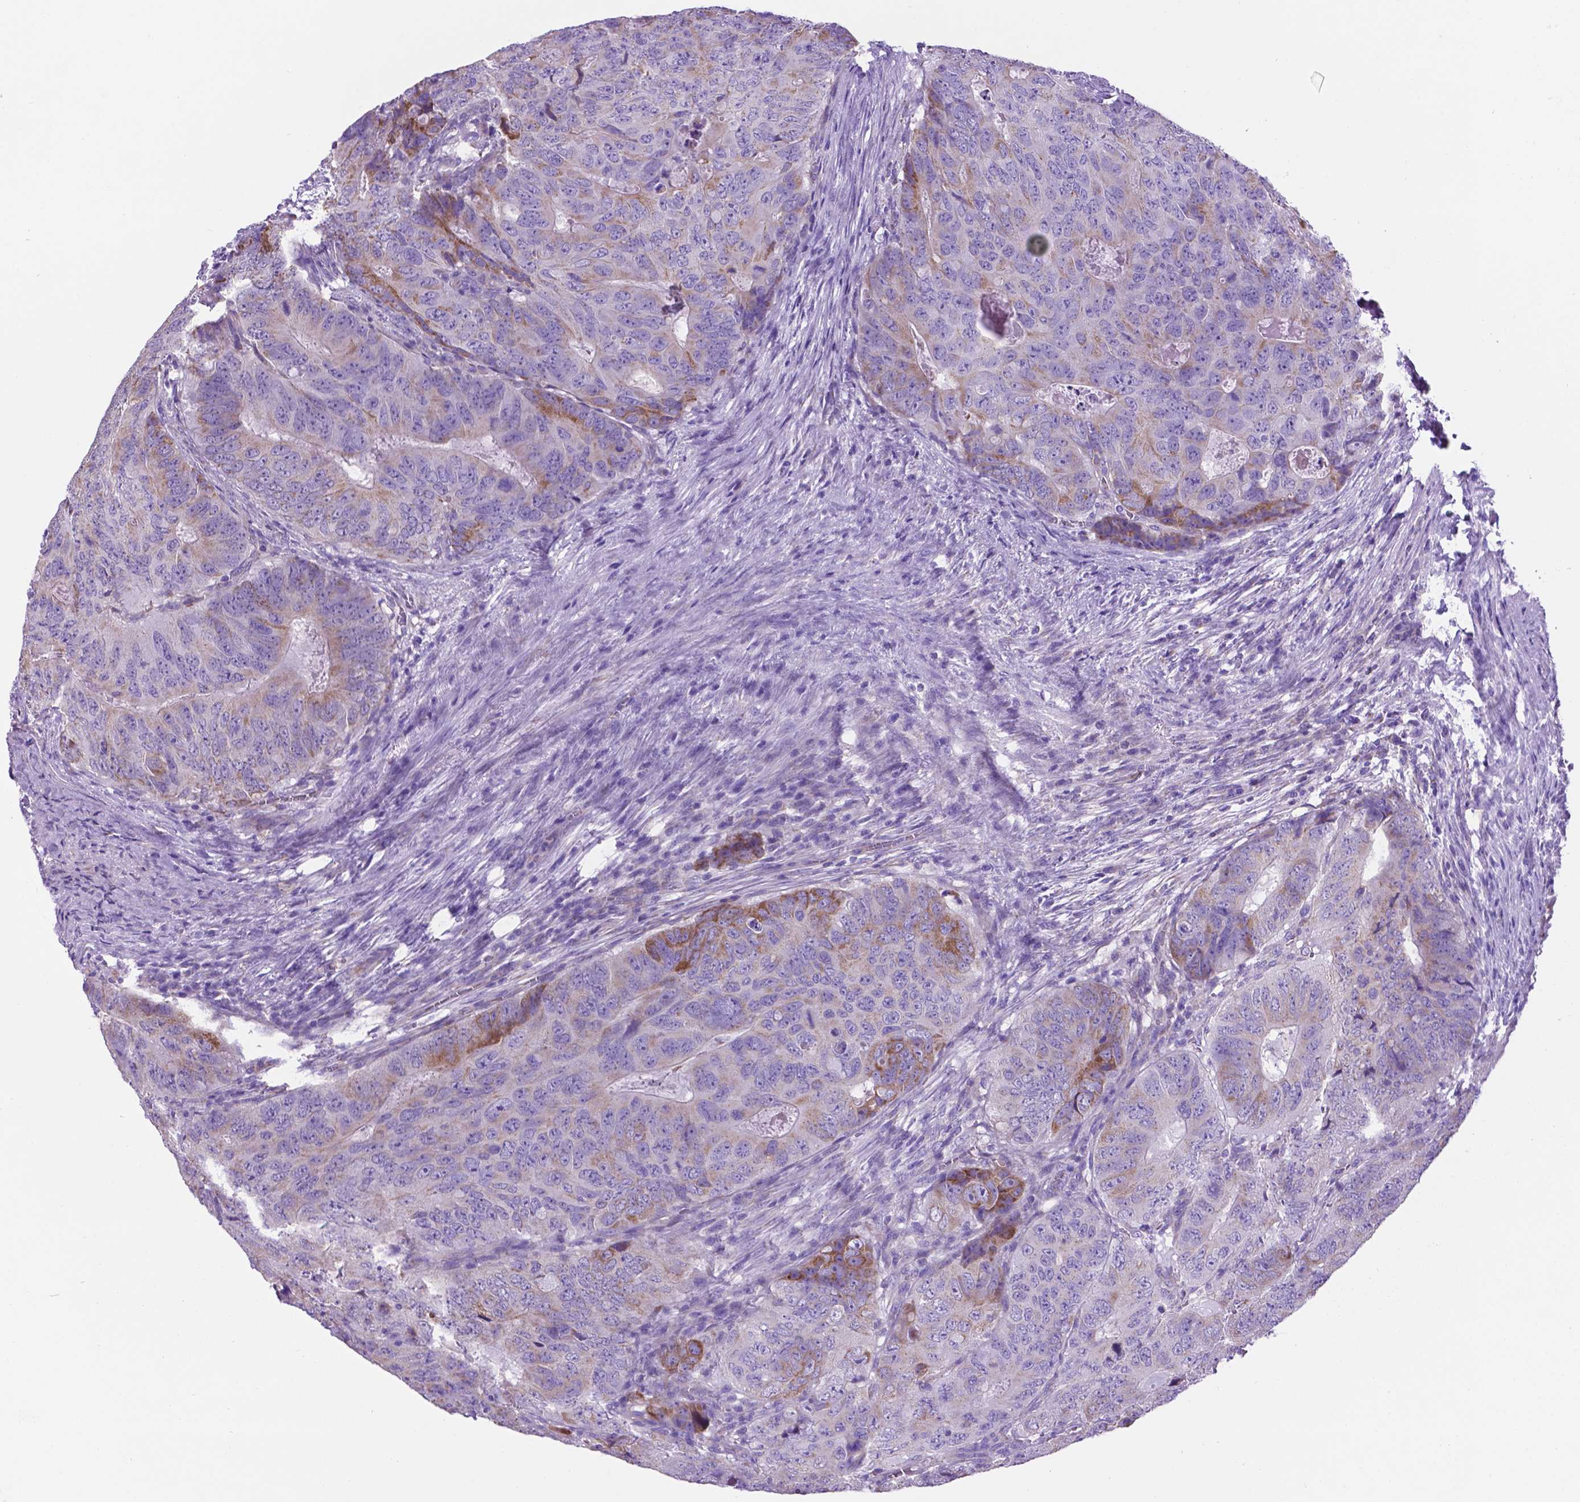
{"staining": {"intensity": "moderate", "quantity": "<25%", "location": "cytoplasmic/membranous"}, "tissue": "colorectal cancer", "cell_type": "Tumor cells", "image_type": "cancer", "snomed": [{"axis": "morphology", "description": "Adenocarcinoma, NOS"}, {"axis": "topography", "description": "Colon"}], "caption": "IHC (DAB) staining of human colorectal adenocarcinoma shows moderate cytoplasmic/membranous protein positivity in about <25% of tumor cells.", "gene": "TMEM121B", "patient": {"sex": "male", "age": 79}}